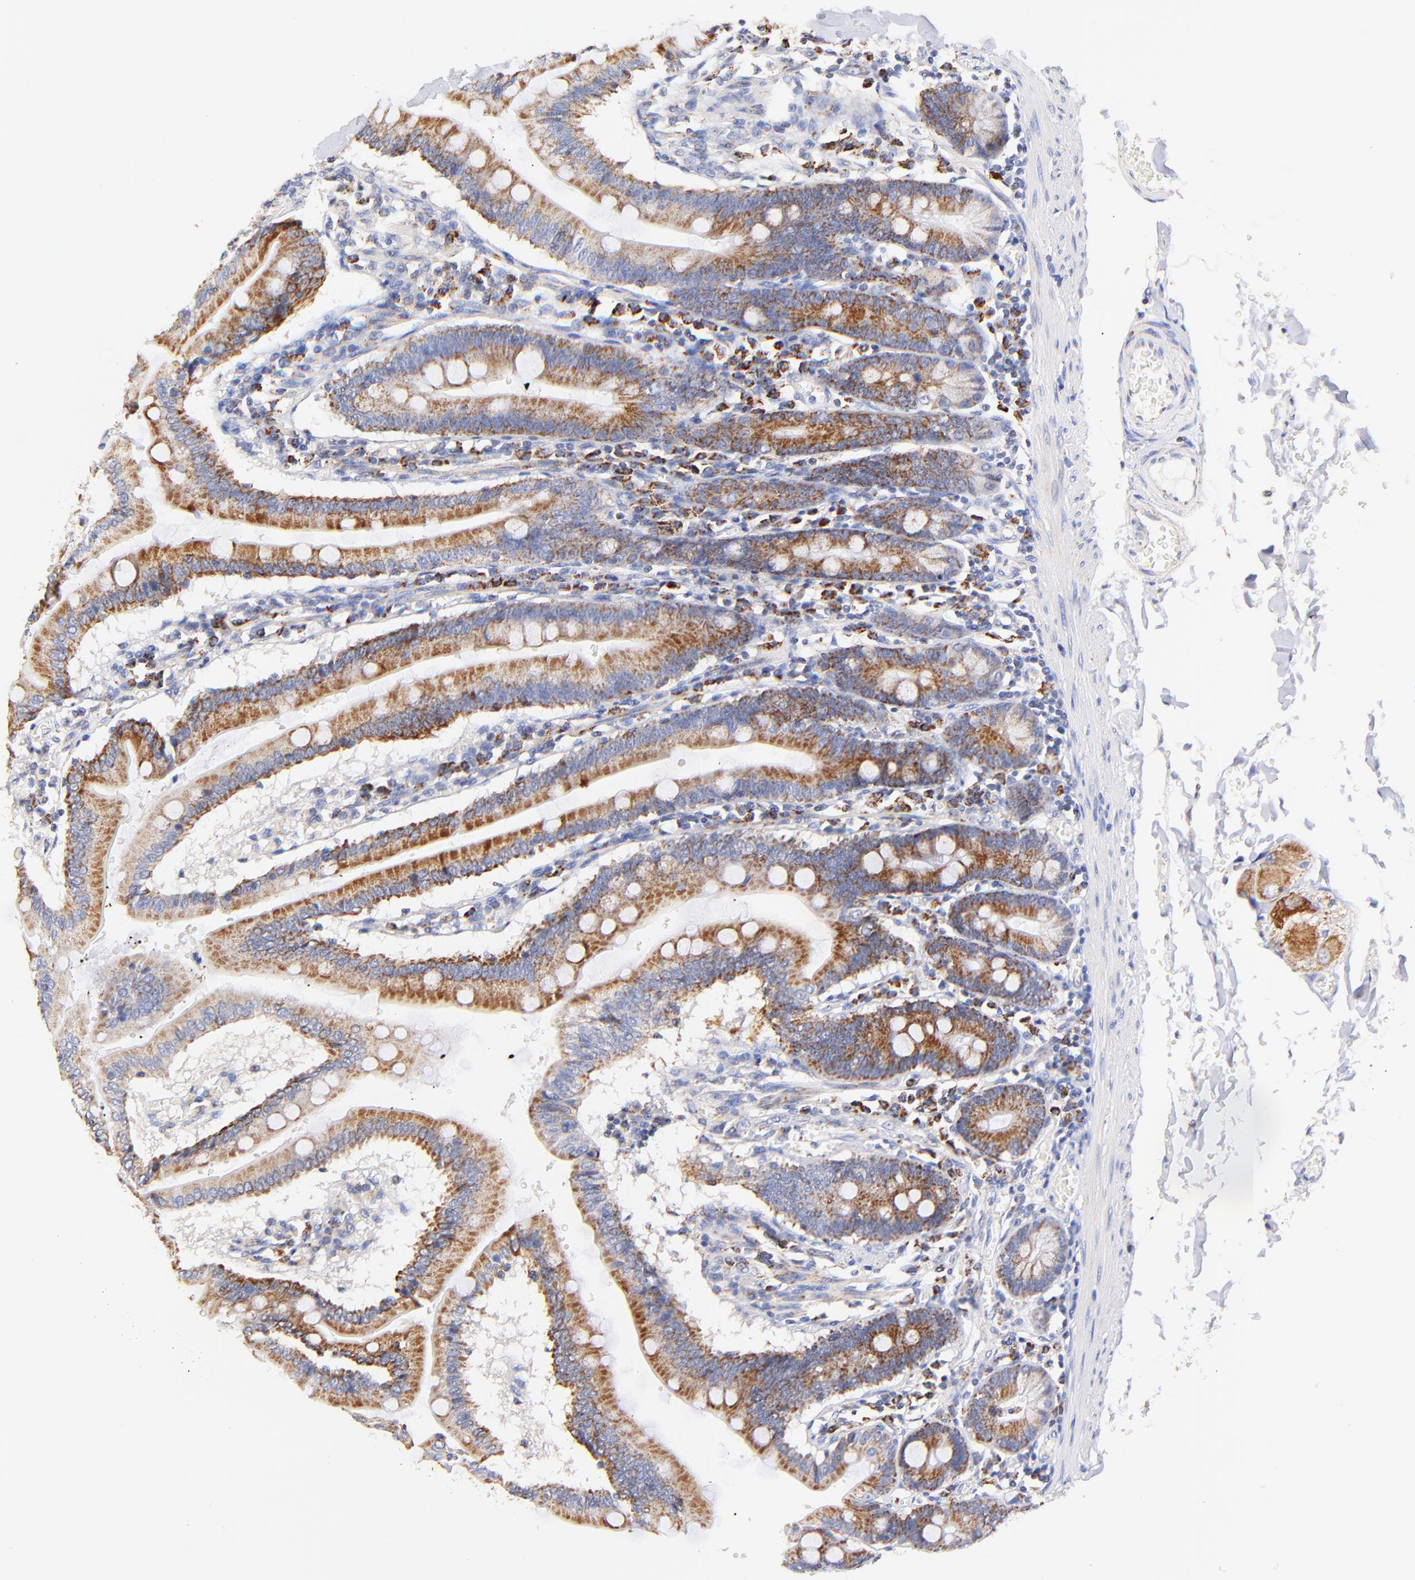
{"staining": {"intensity": "moderate", "quantity": ">75%", "location": "cytoplasmic/membranous"}, "tissue": "small intestine", "cell_type": "Glandular cells", "image_type": "normal", "snomed": [{"axis": "morphology", "description": "Normal tissue, NOS"}, {"axis": "topography", "description": "Small intestine"}], "caption": "Immunohistochemical staining of unremarkable human small intestine demonstrates medium levels of moderate cytoplasmic/membranous expression in about >75% of glandular cells.", "gene": "ATP5F1D", "patient": {"sex": "male", "age": 71}}